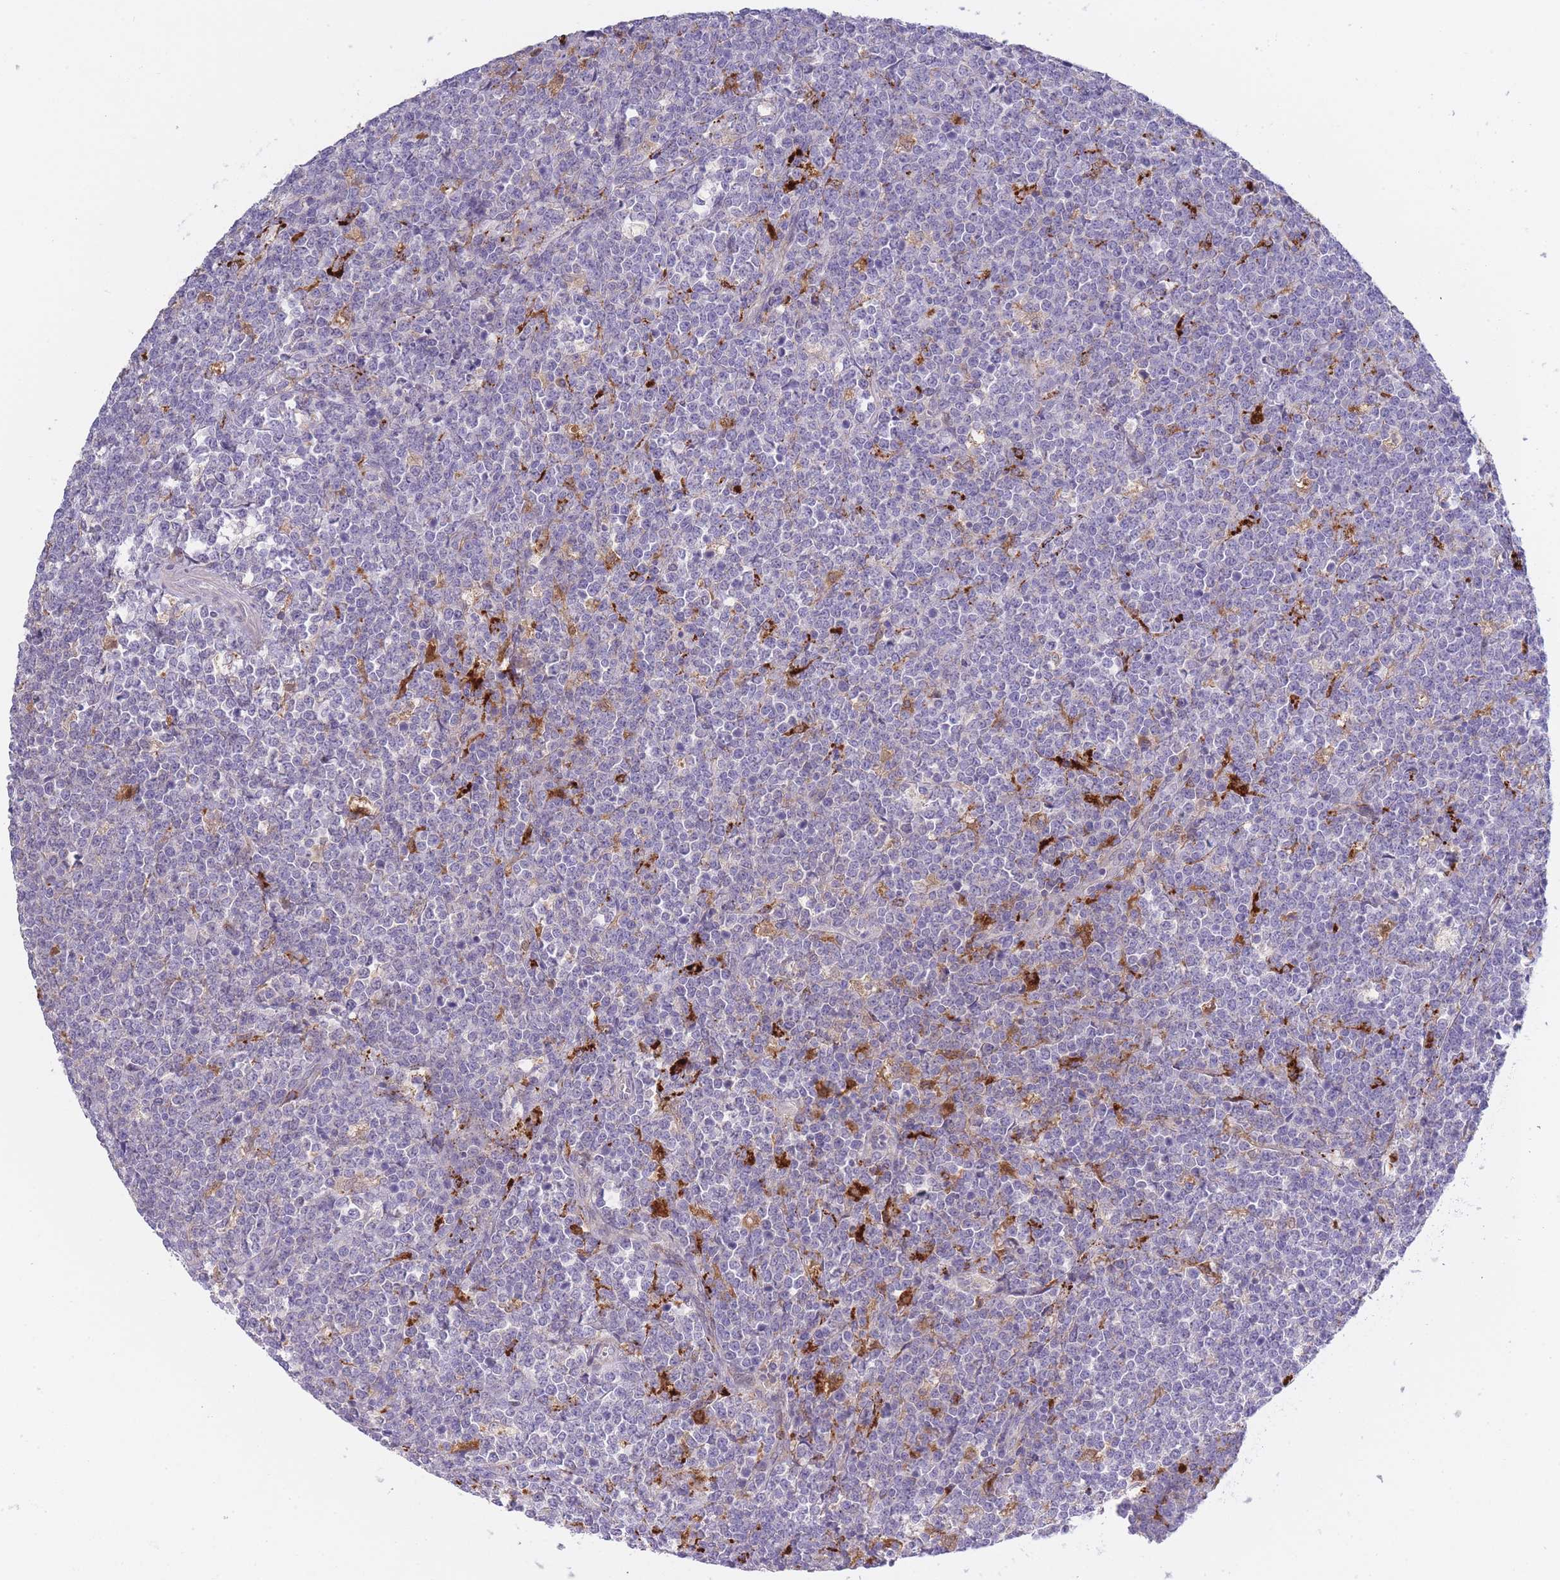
{"staining": {"intensity": "negative", "quantity": "none", "location": "none"}, "tissue": "lymphoma", "cell_type": "Tumor cells", "image_type": "cancer", "snomed": [{"axis": "morphology", "description": "Malignant lymphoma, non-Hodgkin's type, High grade"}, {"axis": "topography", "description": "Small intestine"}], "caption": "The immunohistochemistry image has no significant staining in tumor cells of lymphoma tissue.", "gene": "TRIM61", "patient": {"sex": "male", "age": 8}}